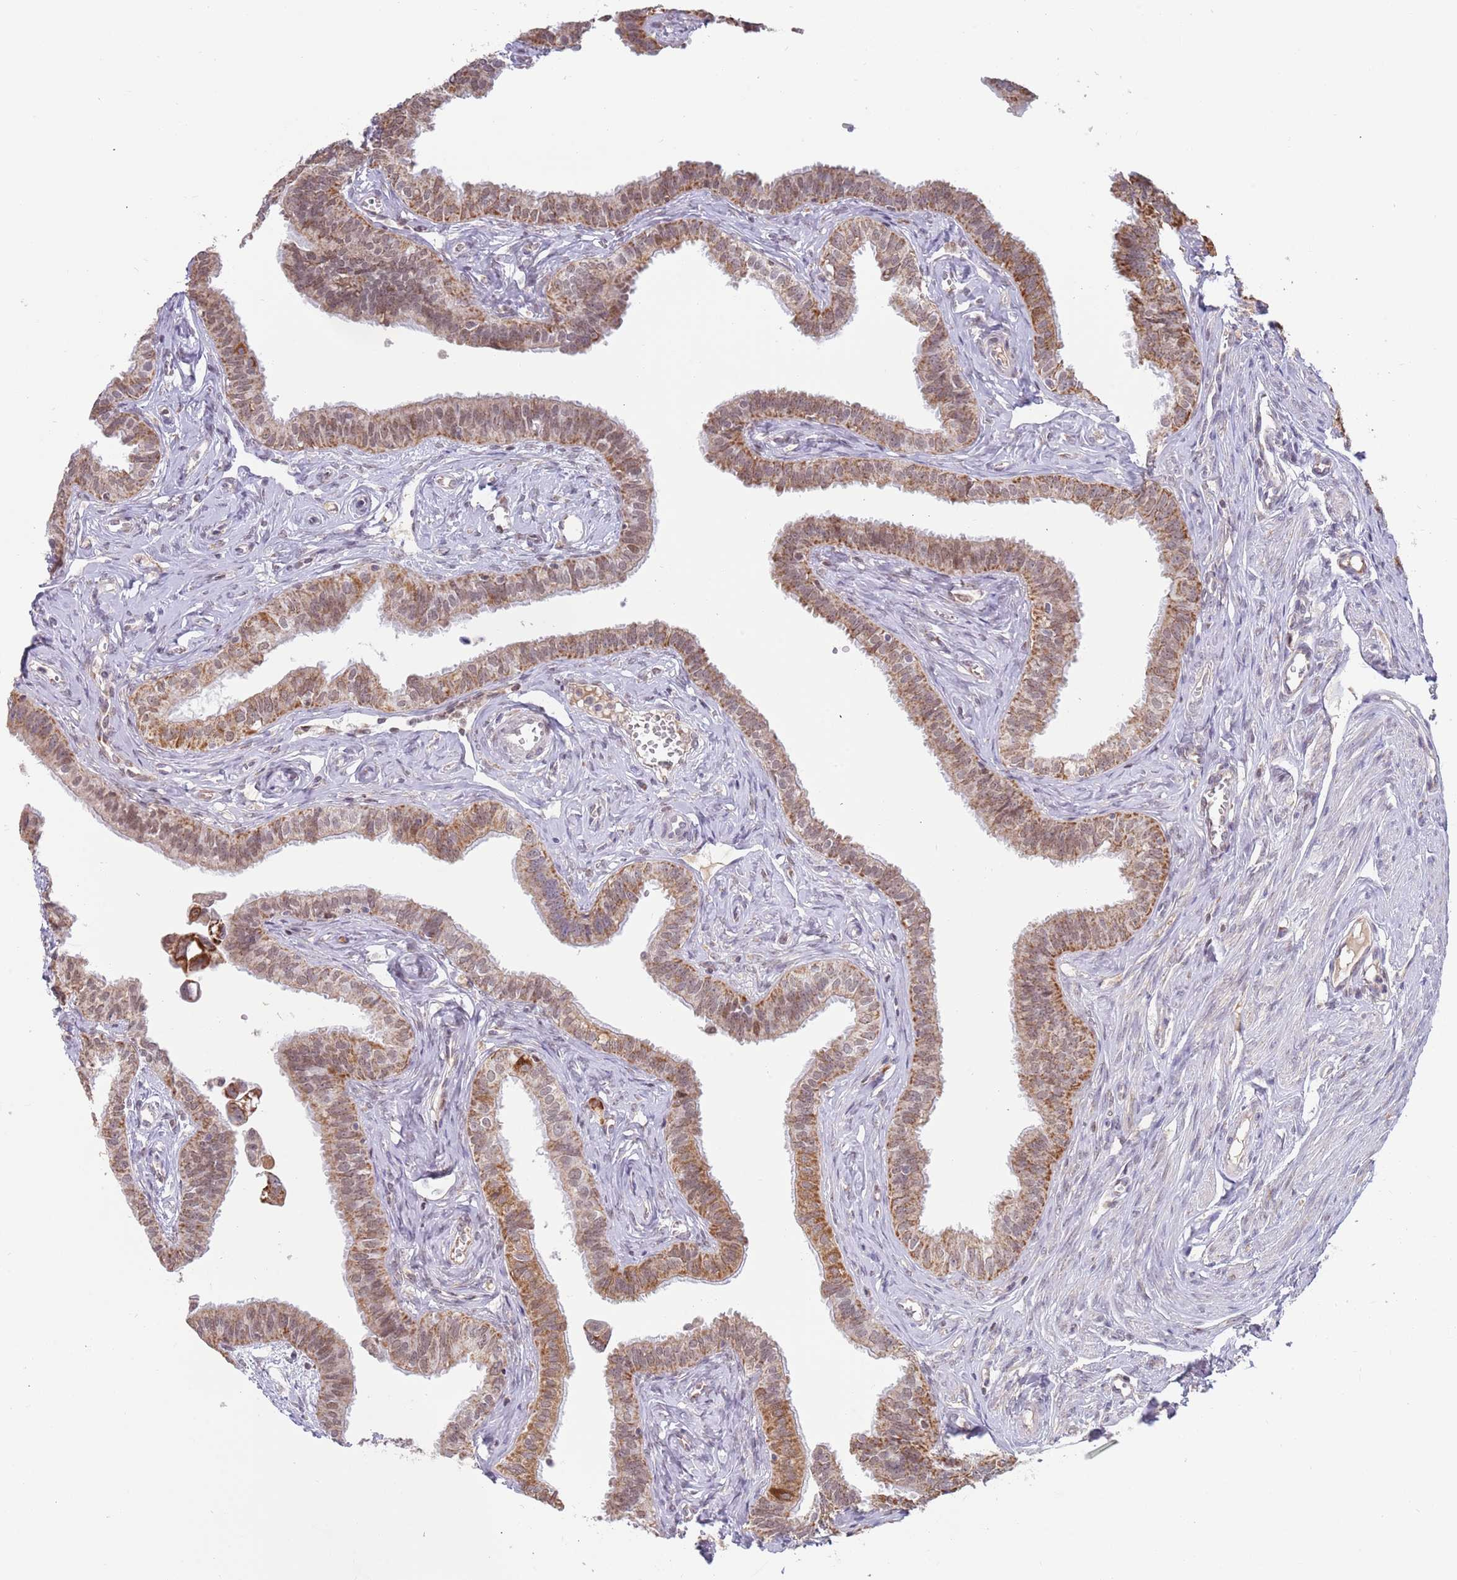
{"staining": {"intensity": "moderate", "quantity": ">75%", "location": "cytoplasmic/membranous"}, "tissue": "fallopian tube", "cell_type": "Glandular cells", "image_type": "normal", "snomed": [{"axis": "morphology", "description": "Normal tissue, NOS"}, {"axis": "morphology", "description": "Carcinoma, NOS"}, {"axis": "topography", "description": "Fallopian tube"}, {"axis": "topography", "description": "Ovary"}], "caption": "Fallopian tube stained for a protein reveals moderate cytoplasmic/membranous positivity in glandular cells. The staining was performed using DAB (3,3'-diaminobenzidine), with brown indicating positive protein expression. Nuclei are stained blue with hematoxylin.", "gene": "TIMM13", "patient": {"sex": "female", "age": 59}}